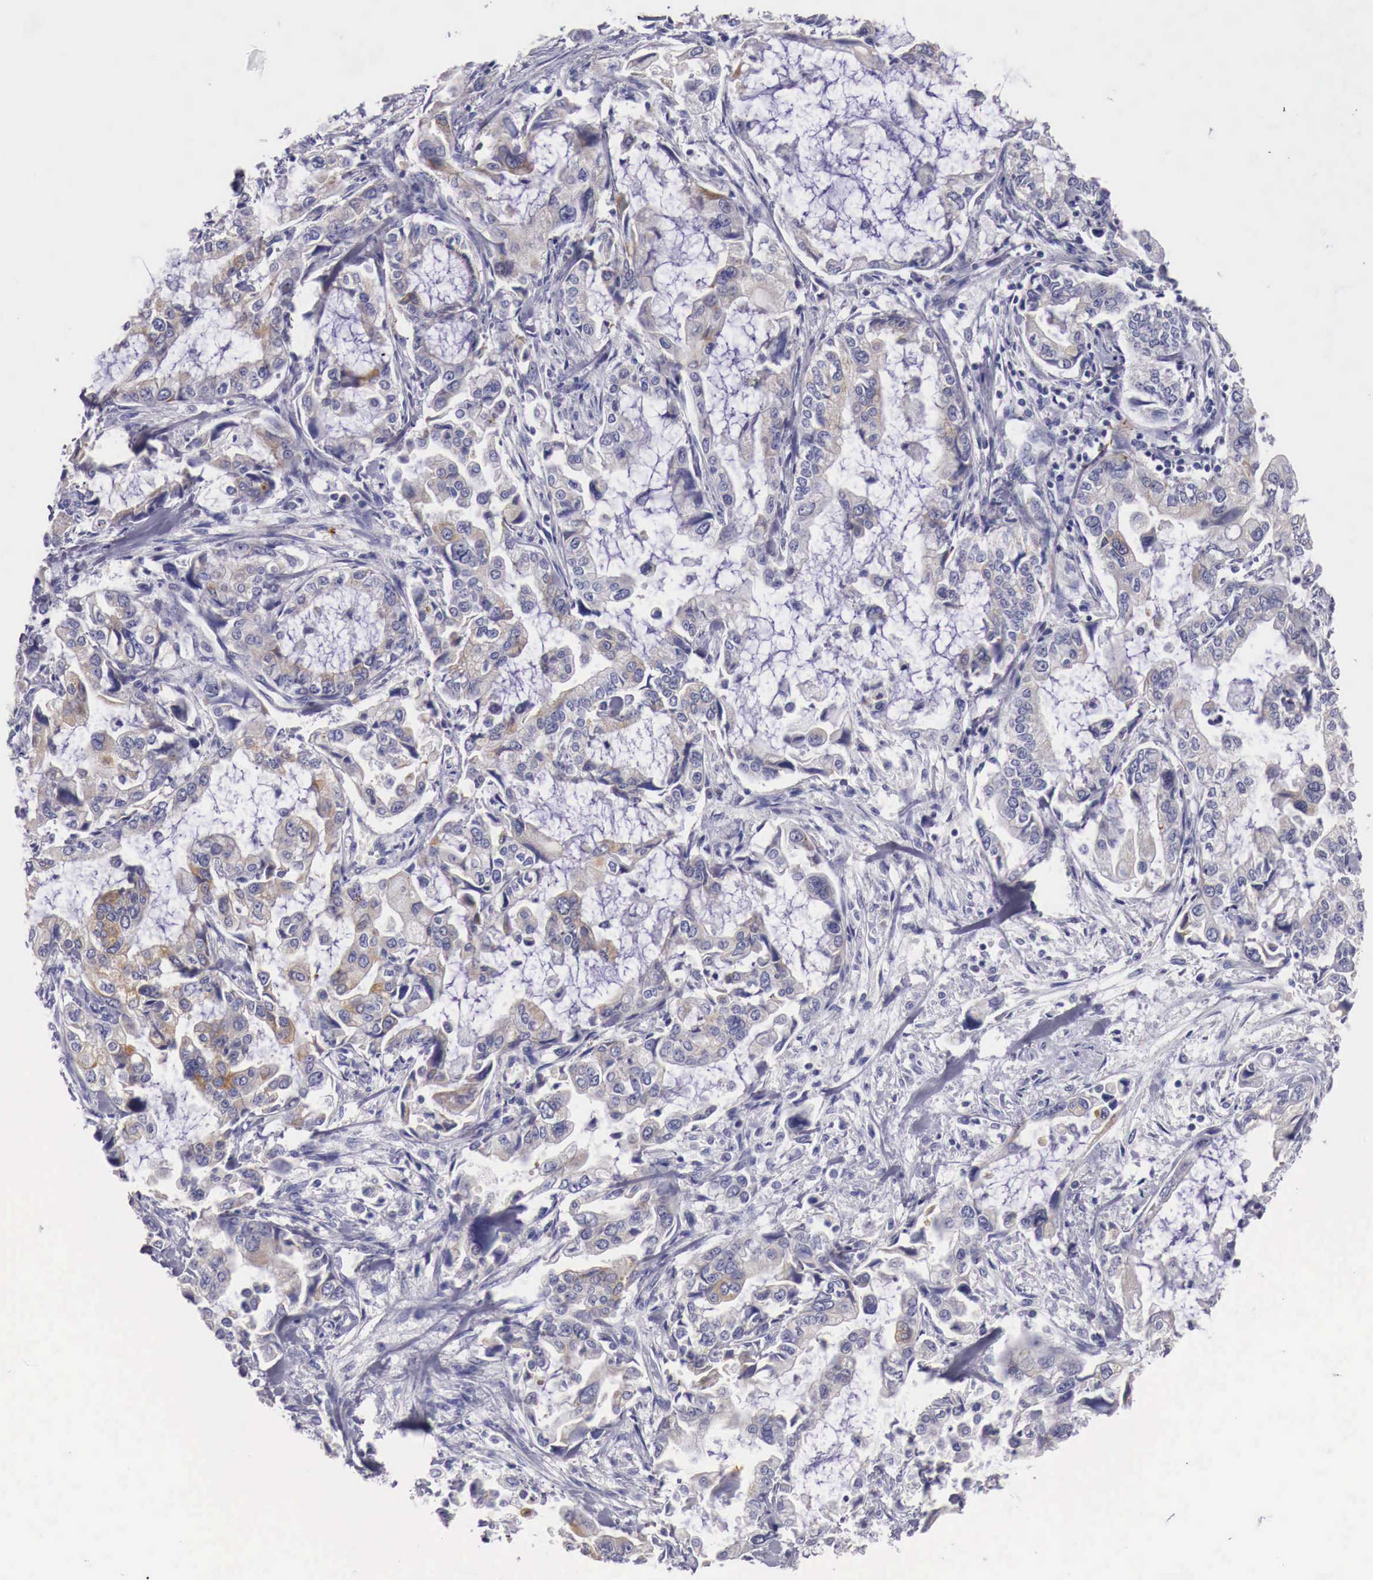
{"staining": {"intensity": "weak", "quantity": "25%-75%", "location": "cytoplasmic/membranous"}, "tissue": "stomach cancer", "cell_type": "Tumor cells", "image_type": "cancer", "snomed": [{"axis": "morphology", "description": "Adenocarcinoma, NOS"}, {"axis": "topography", "description": "Pancreas"}, {"axis": "topography", "description": "Stomach, upper"}], "caption": "IHC staining of stomach cancer, which displays low levels of weak cytoplasmic/membranous positivity in approximately 25%-75% of tumor cells indicating weak cytoplasmic/membranous protein positivity. The staining was performed using DAB (brown) for protein detection and nuclei were counterstained in hematoxylin (blue).", "gene": "NREP", "patient": {"sex": "male", "age": 77}}